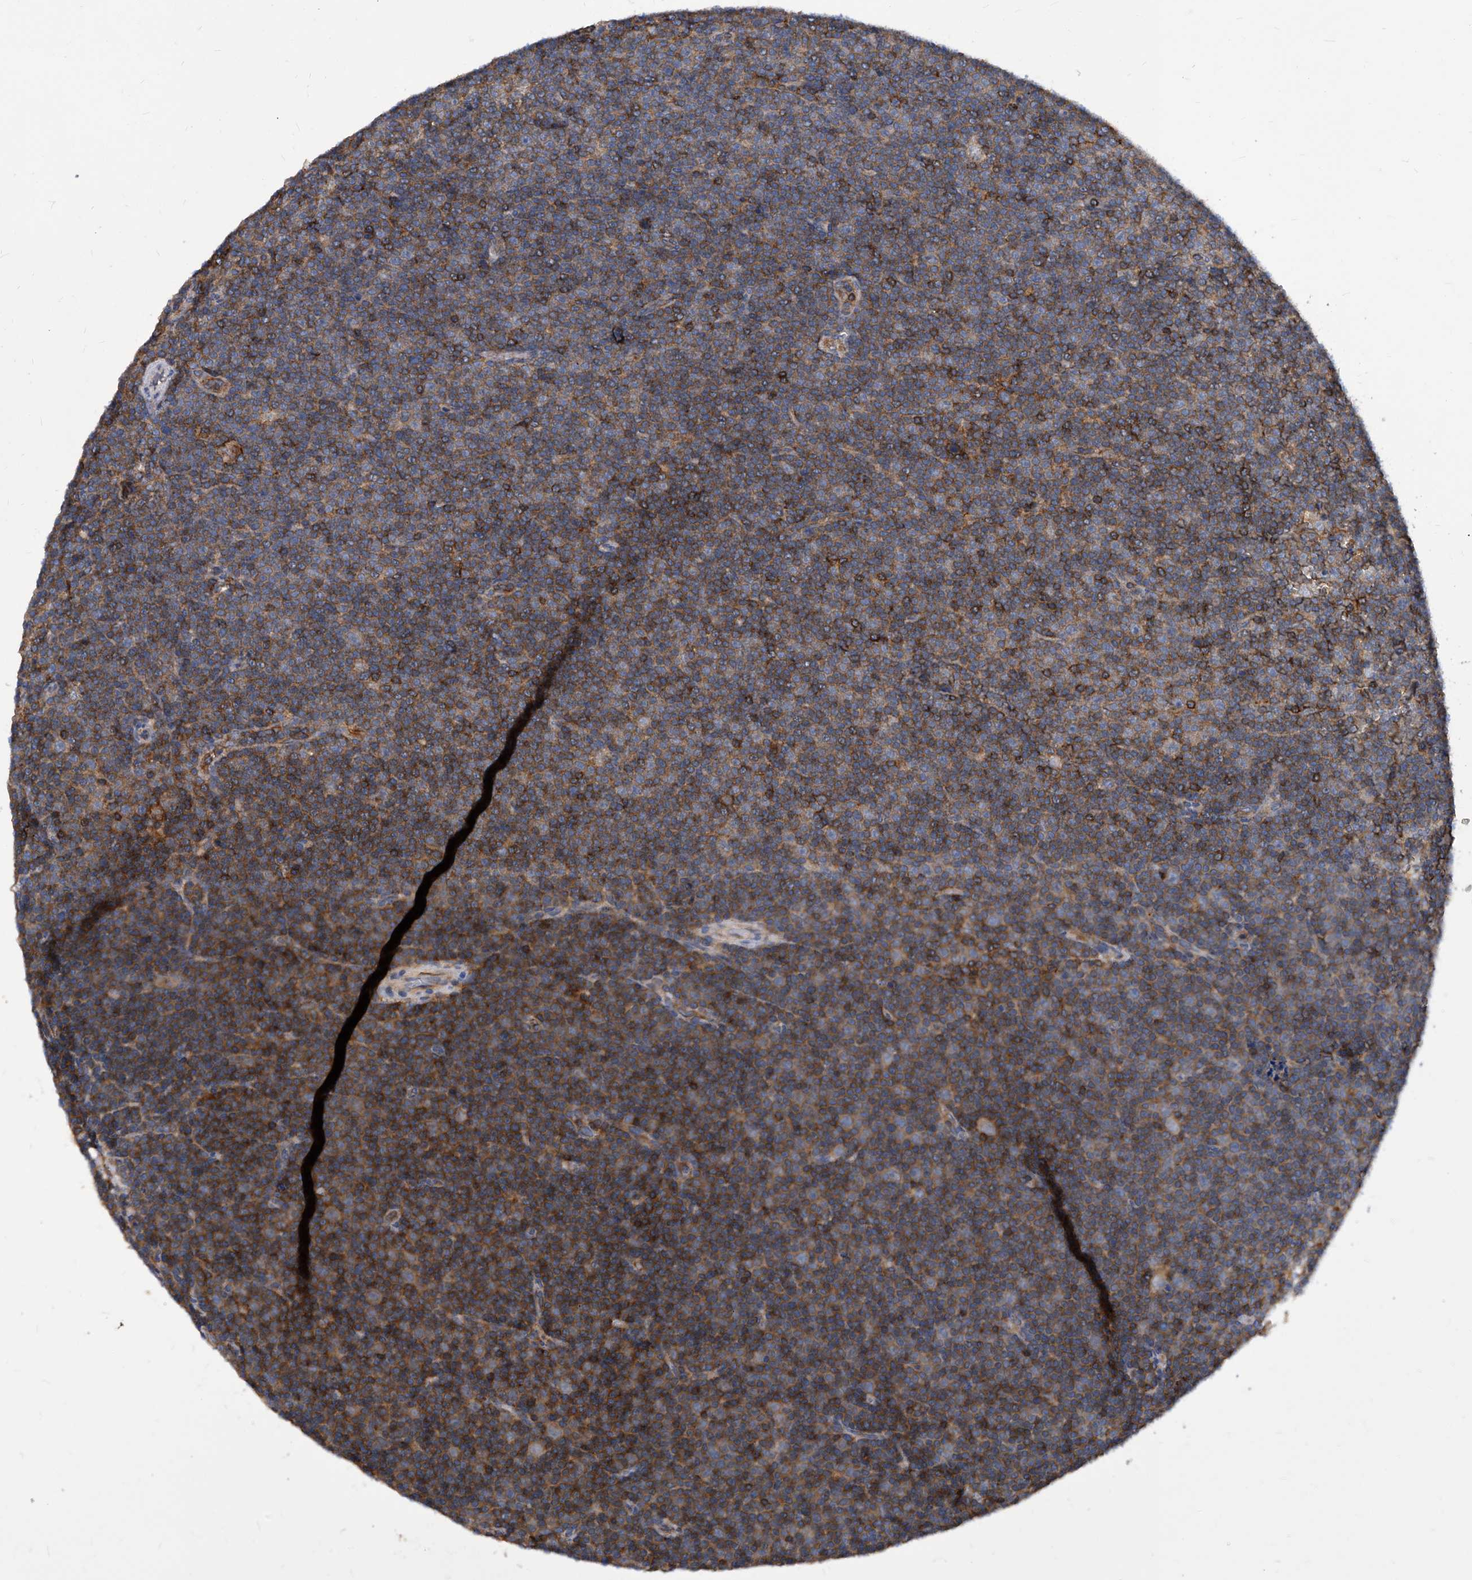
{"staining": {"intensity": "moderate", "quantity": "25%-75%", "location": "cytoplasmic/membranous"}, "tissue": "lymphoma", "cell_type": "Tumor cells", "image_type": "cancer", "snomed": [{"axis": "morphology", "description": "Malignant lymphoma, non-Hodgkin's type, Low grade"}, {"axis": "topography", "description": "Lymph node"}], "caption": "The histopathology image displays staining of malignant lymphoma, non-Hodgkin's type (low-grade), revealing moderate cytoplasmic/membranous protein positivity (brown color) within tumor cells. The protein of interest is shown in brown color, while the nuclei are stained blue.", "gene": "ATG5", "patient": {"sex": "female", "age": 67}}